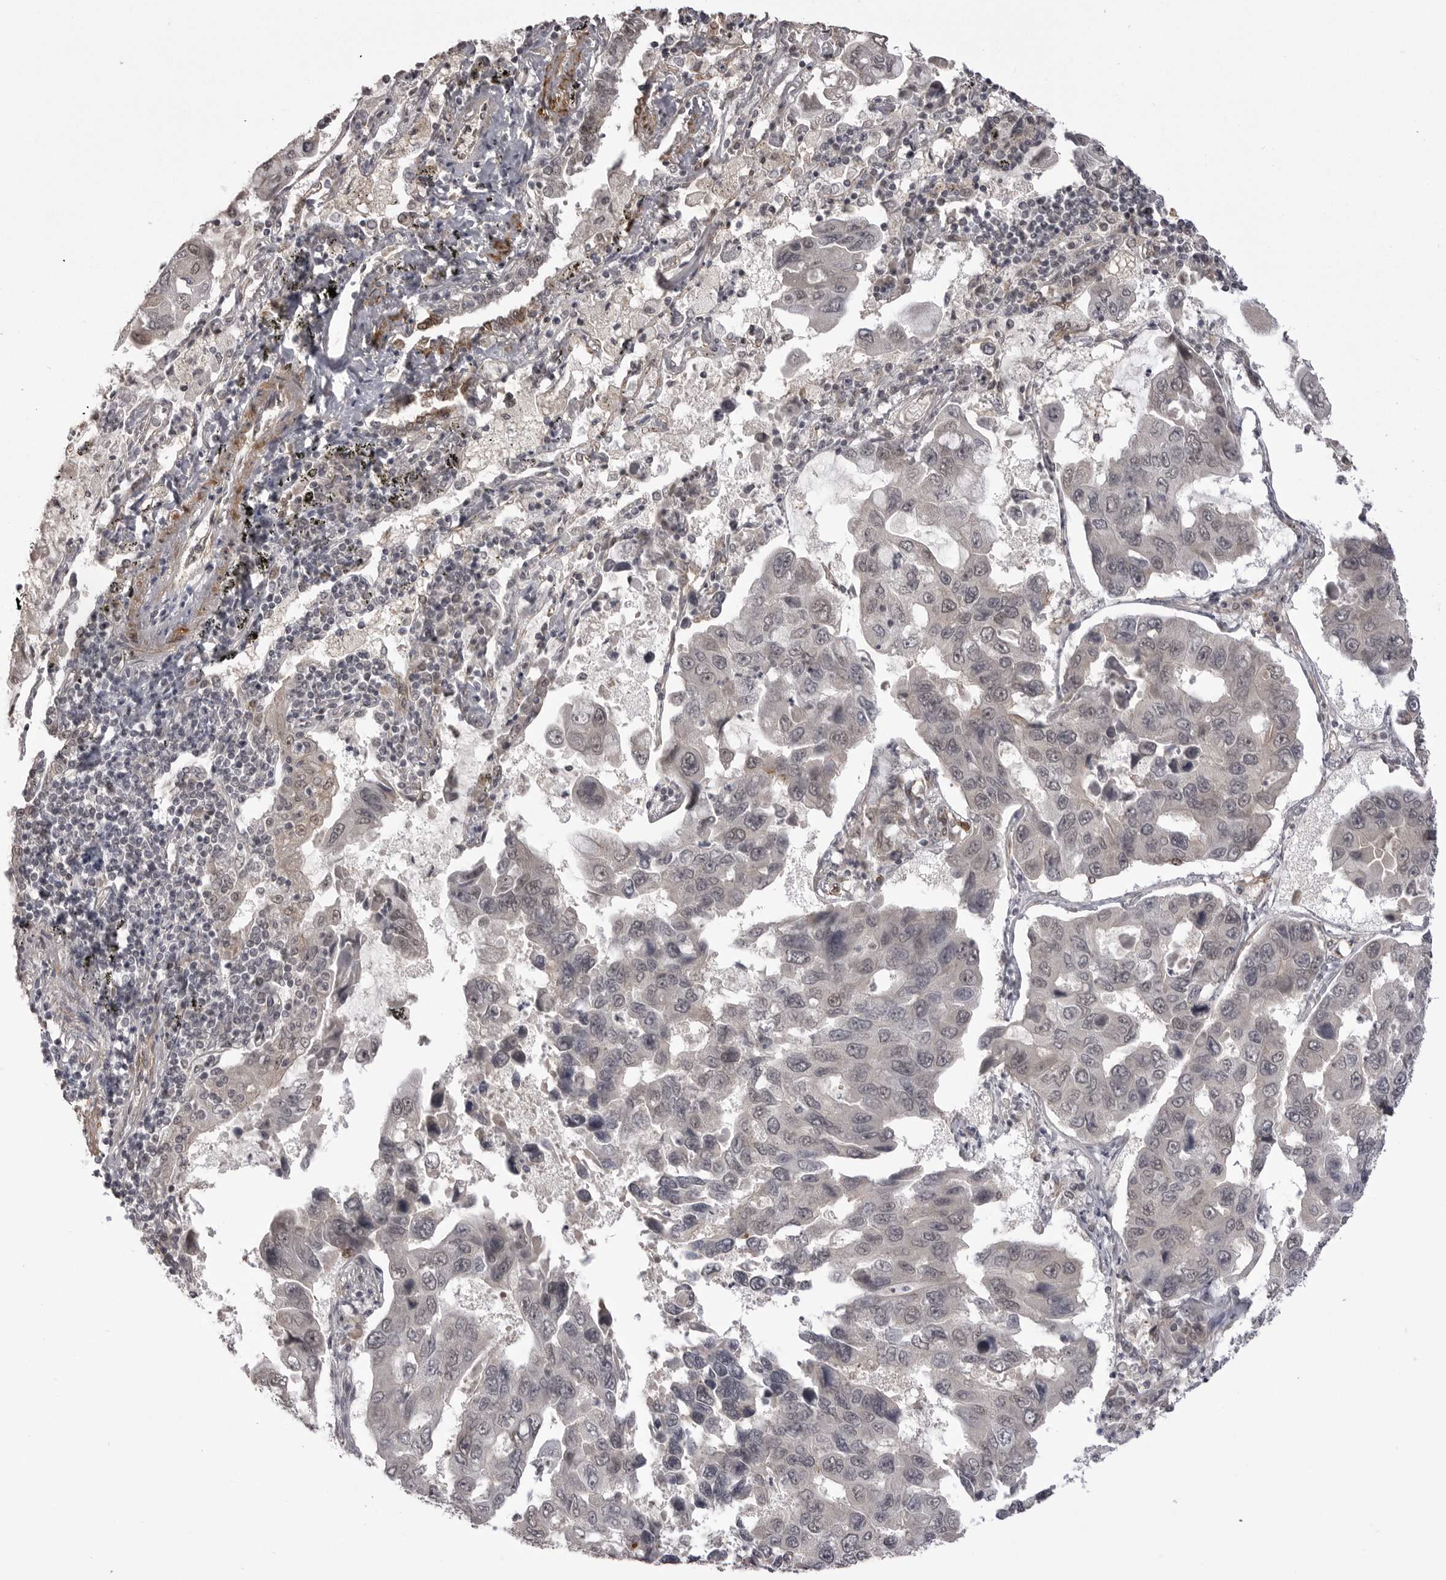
{"staining": {"intensity": "weak", "quantity": "<25%", "location": "nuclear"}, "tissue": "lung cancer", "cell_type": "Tumor cells", "image_type": "cancer", "snomed": [{"axis": "morphology", "description": "Adenocarcinoma, NOS"}, {"axis": "topography", "description": "Lung"}], "caption": "High power microscopy photomicrograph of an immunohistochemistry (IHC) photomicrograph of lung cancer, revealing no significant positivity in tumor cells.", "gene": "SORBS1", "patient": {"sex": "male", "age": 64}}